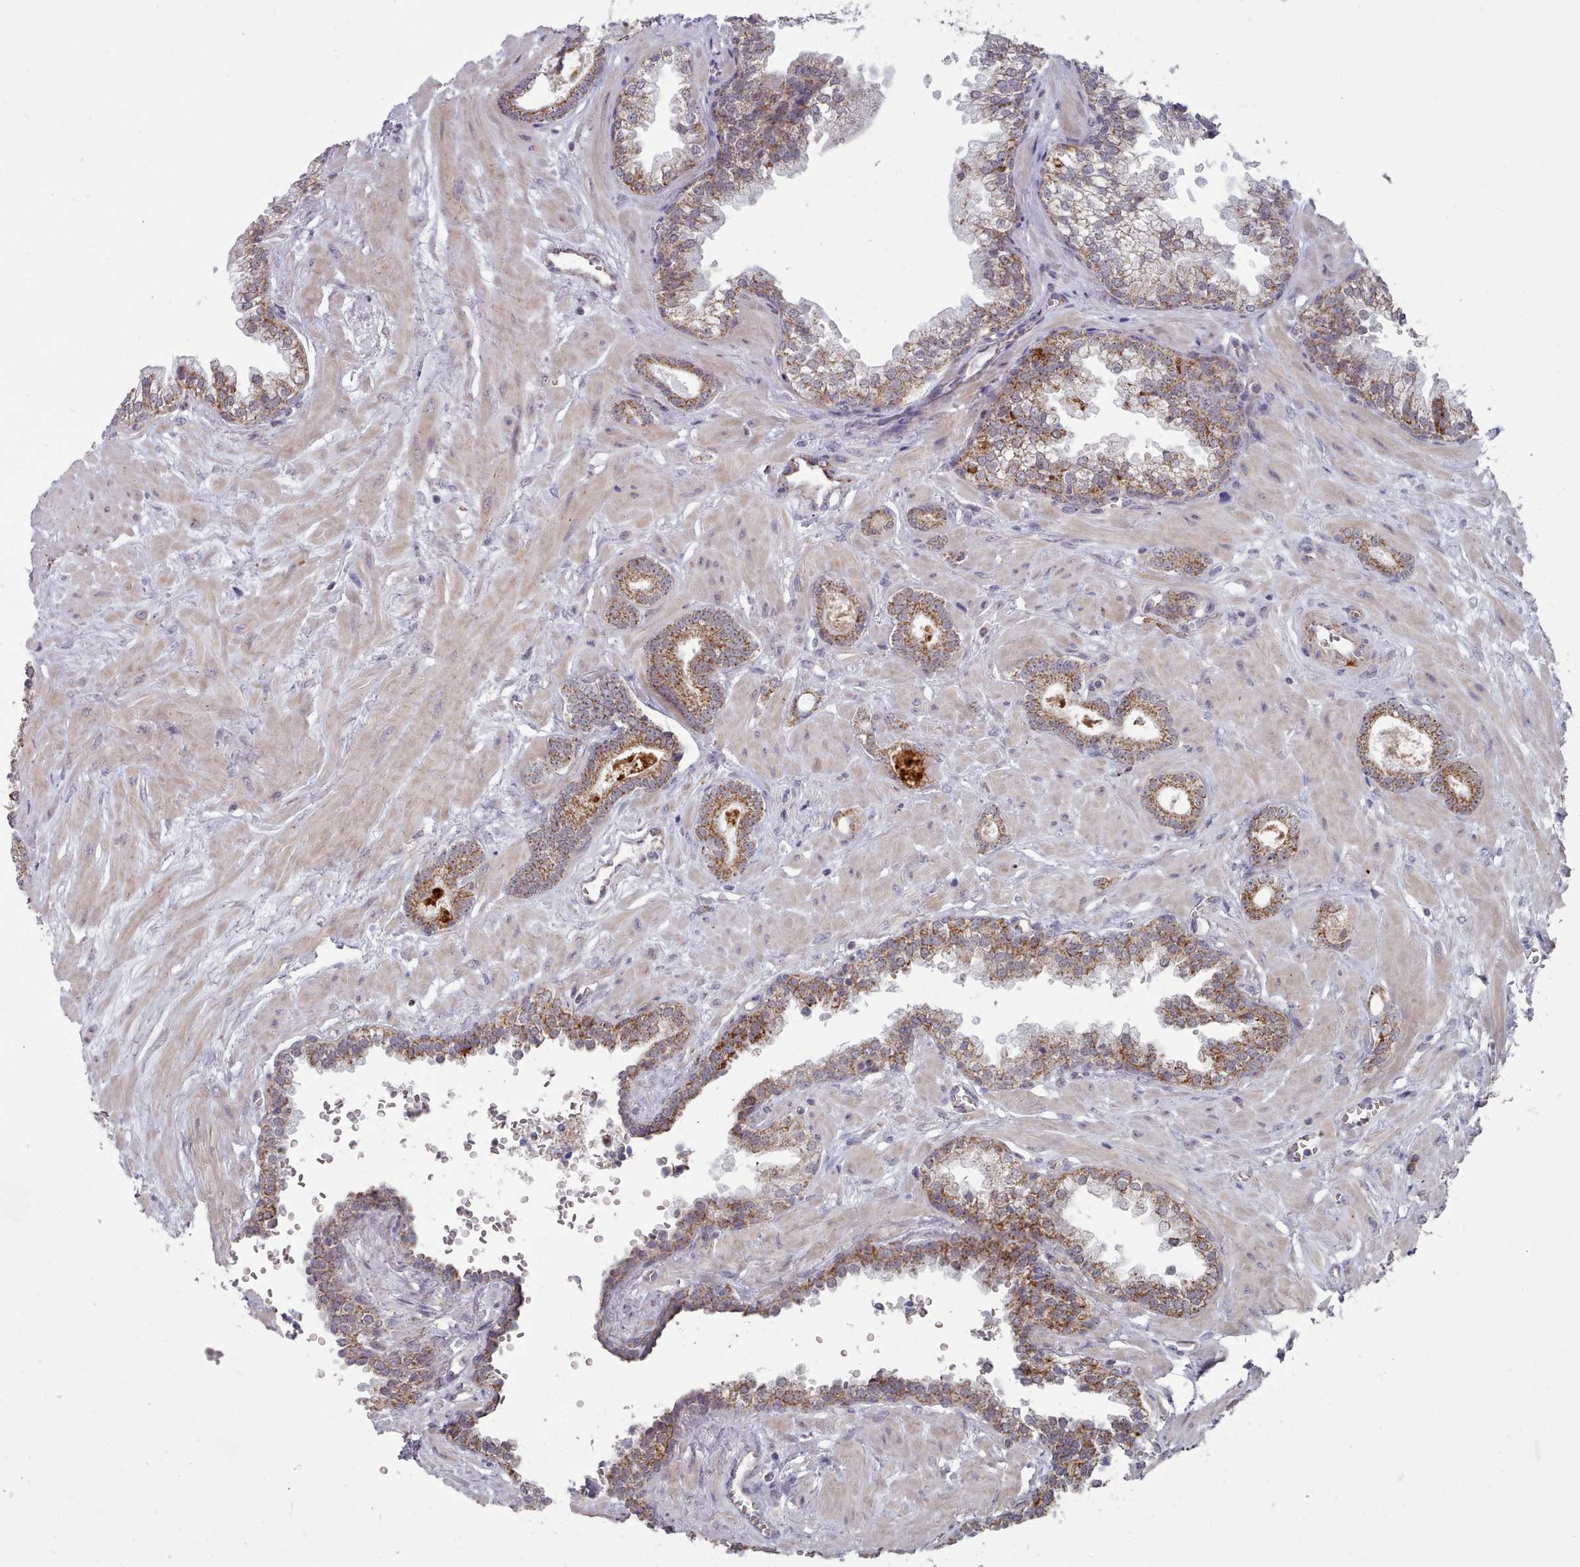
{"staining": {"intensity": "strong", "quantity": ">75%", "location": "cytoplasmic/membranous"}, "tissue": "prostate cancer", "cell_type": "Tumor cells", "image_type": "cancer", "snomed": [{"axis": "morphology", "description": "Adenocarcinoma, Low grade"}, {"axis": "topography", "description": "Prostate"}], "caption": "Protein staining demonstrates strong cytoplasmic/membranous staining in about >75% of tumor cells in prostate cancer (adenocarcinoma (low-grade)).", "gene": "TRARG1", "patient": {"sex": "male", "age": 60}}